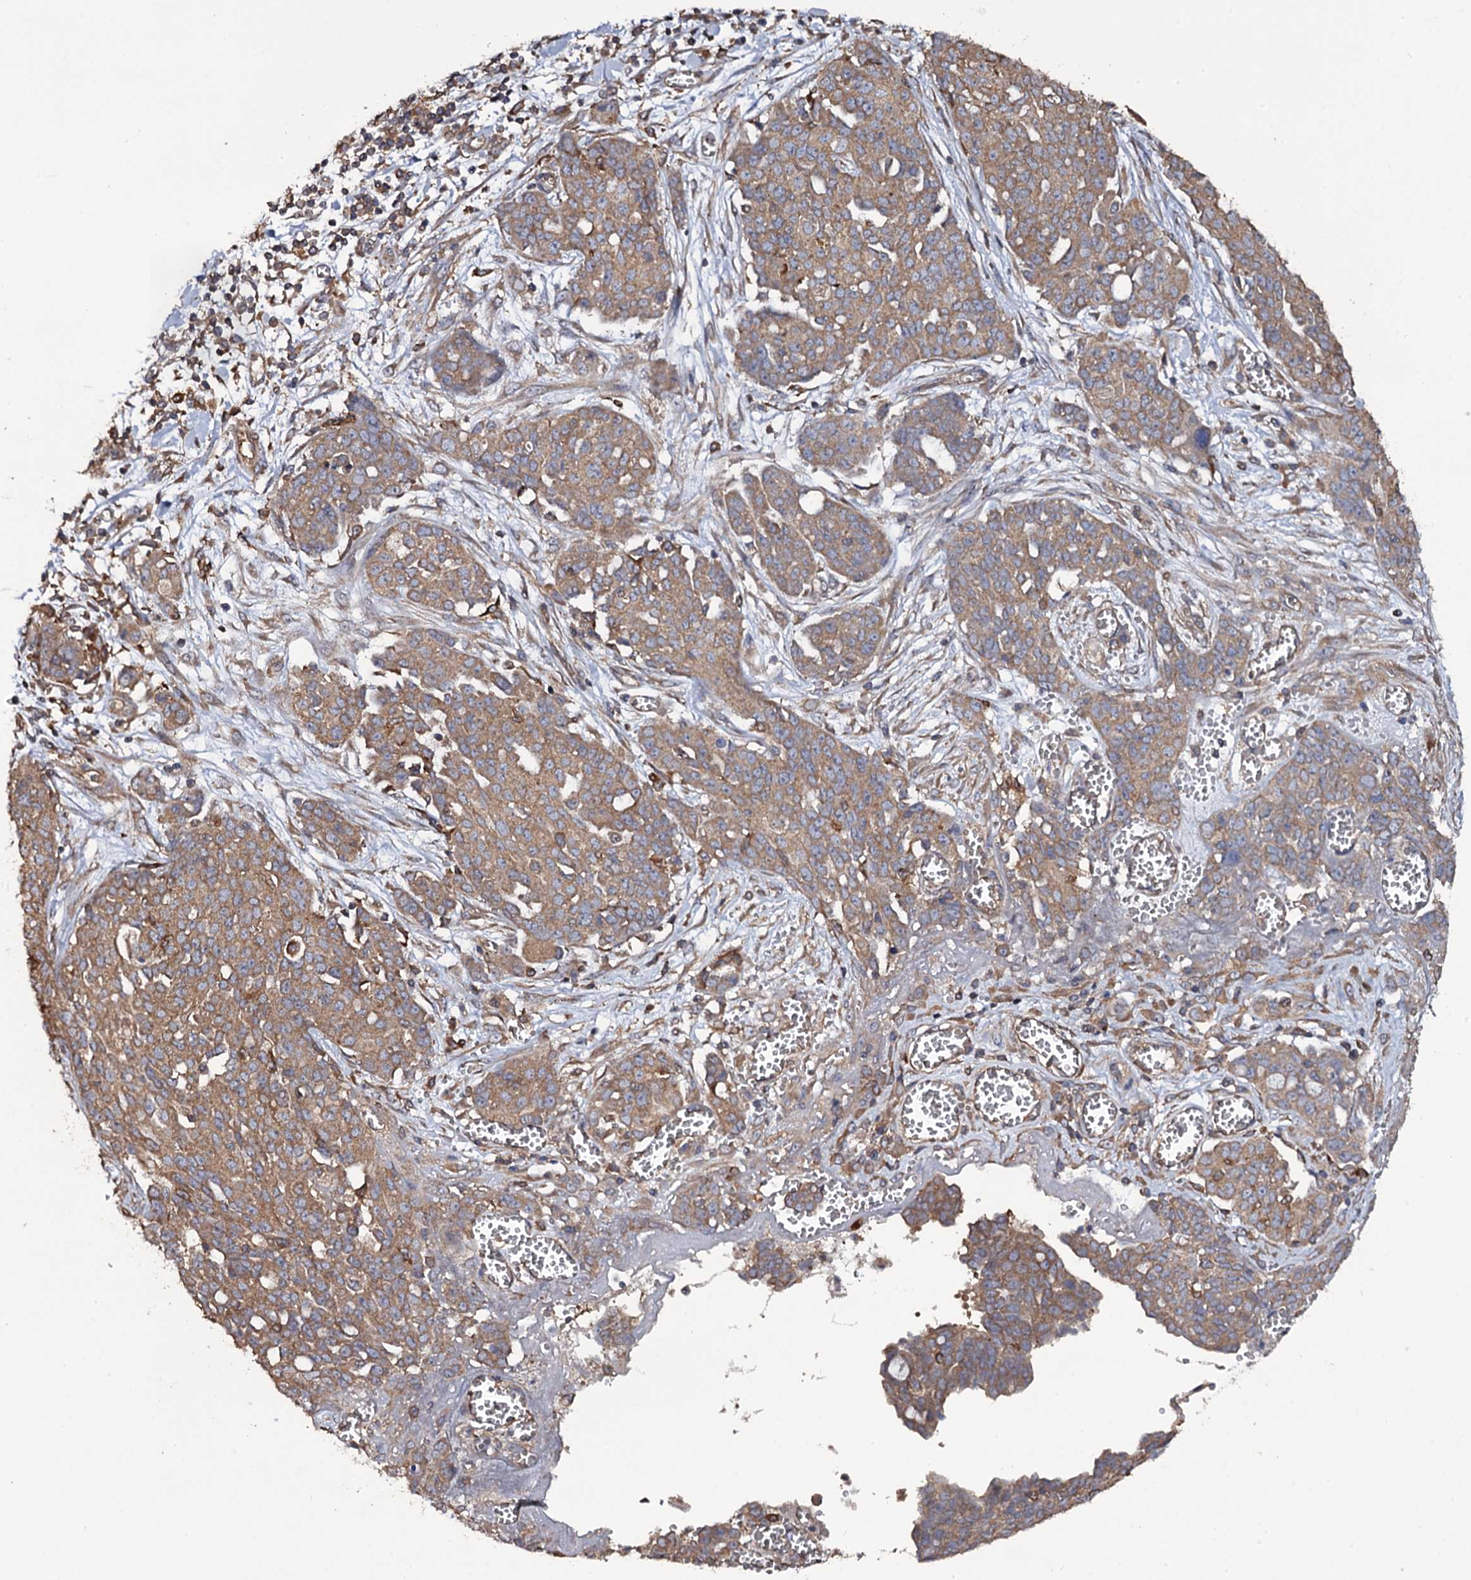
{"staining": {"intensity": "moderate", "quantity": ">75%", "location": "cytoplasmic/membranous"}, "tissue": "ovarian cancer", "cell_type": "Tumor cells", "image_type": "cancer", "snomed": [{"axis": "morphology", "description": "Cystadenocarcinoma, serous, NOS"}, {"axis": "topography", "description": "Soft tissue"}, {"axis": "topography", "description": "Ovary"}], "caption": "Immunohistochemical staining of human ovarian cancer (serous cystadenocarcinoma) demonstrates moderate cytoplasmic/membranous protein positivity in about >75% of tumor cells.", "gene": "TTC23", "patient": {"sex": "female", "age": 57}}